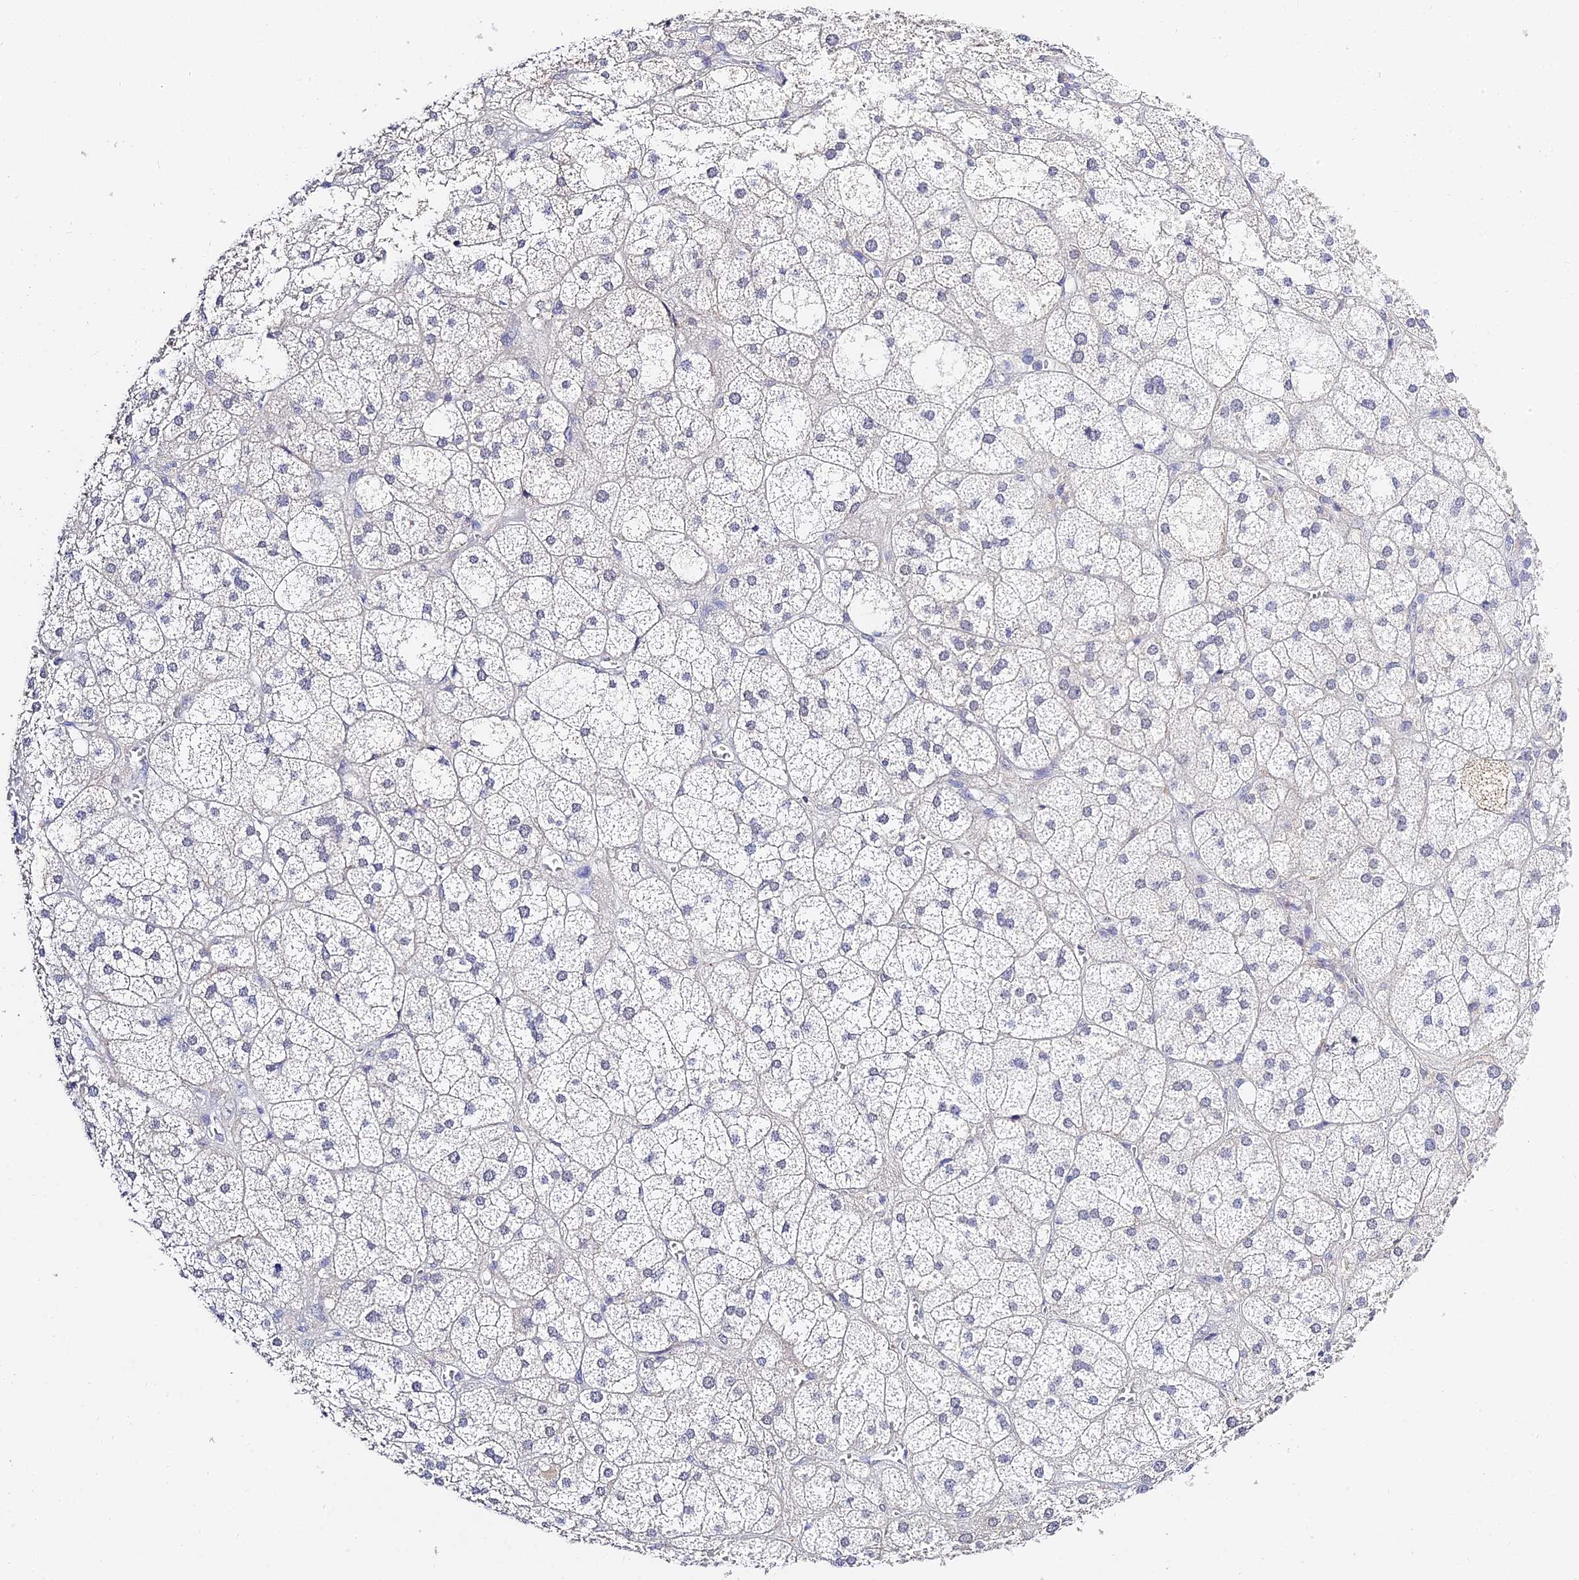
{"staining": {"intensity": "negative", "quantity": "none", "location": "none"}, "tissue": "adrenal gland", "cell_type": "Glandular cells", "image_type": "normal", "snomed": [{"axis": "morphology", "description": "Normal tissue, NOS"}, {"axis": "topography", "description": "Adrenal gland"}], "caption": "Immunohistochemistry of unremarkable human adrenal gland demonstrates no positivity in glandular cells.", "gene": "HOXB1", "patient": {"sex": "female", "age": 61}}